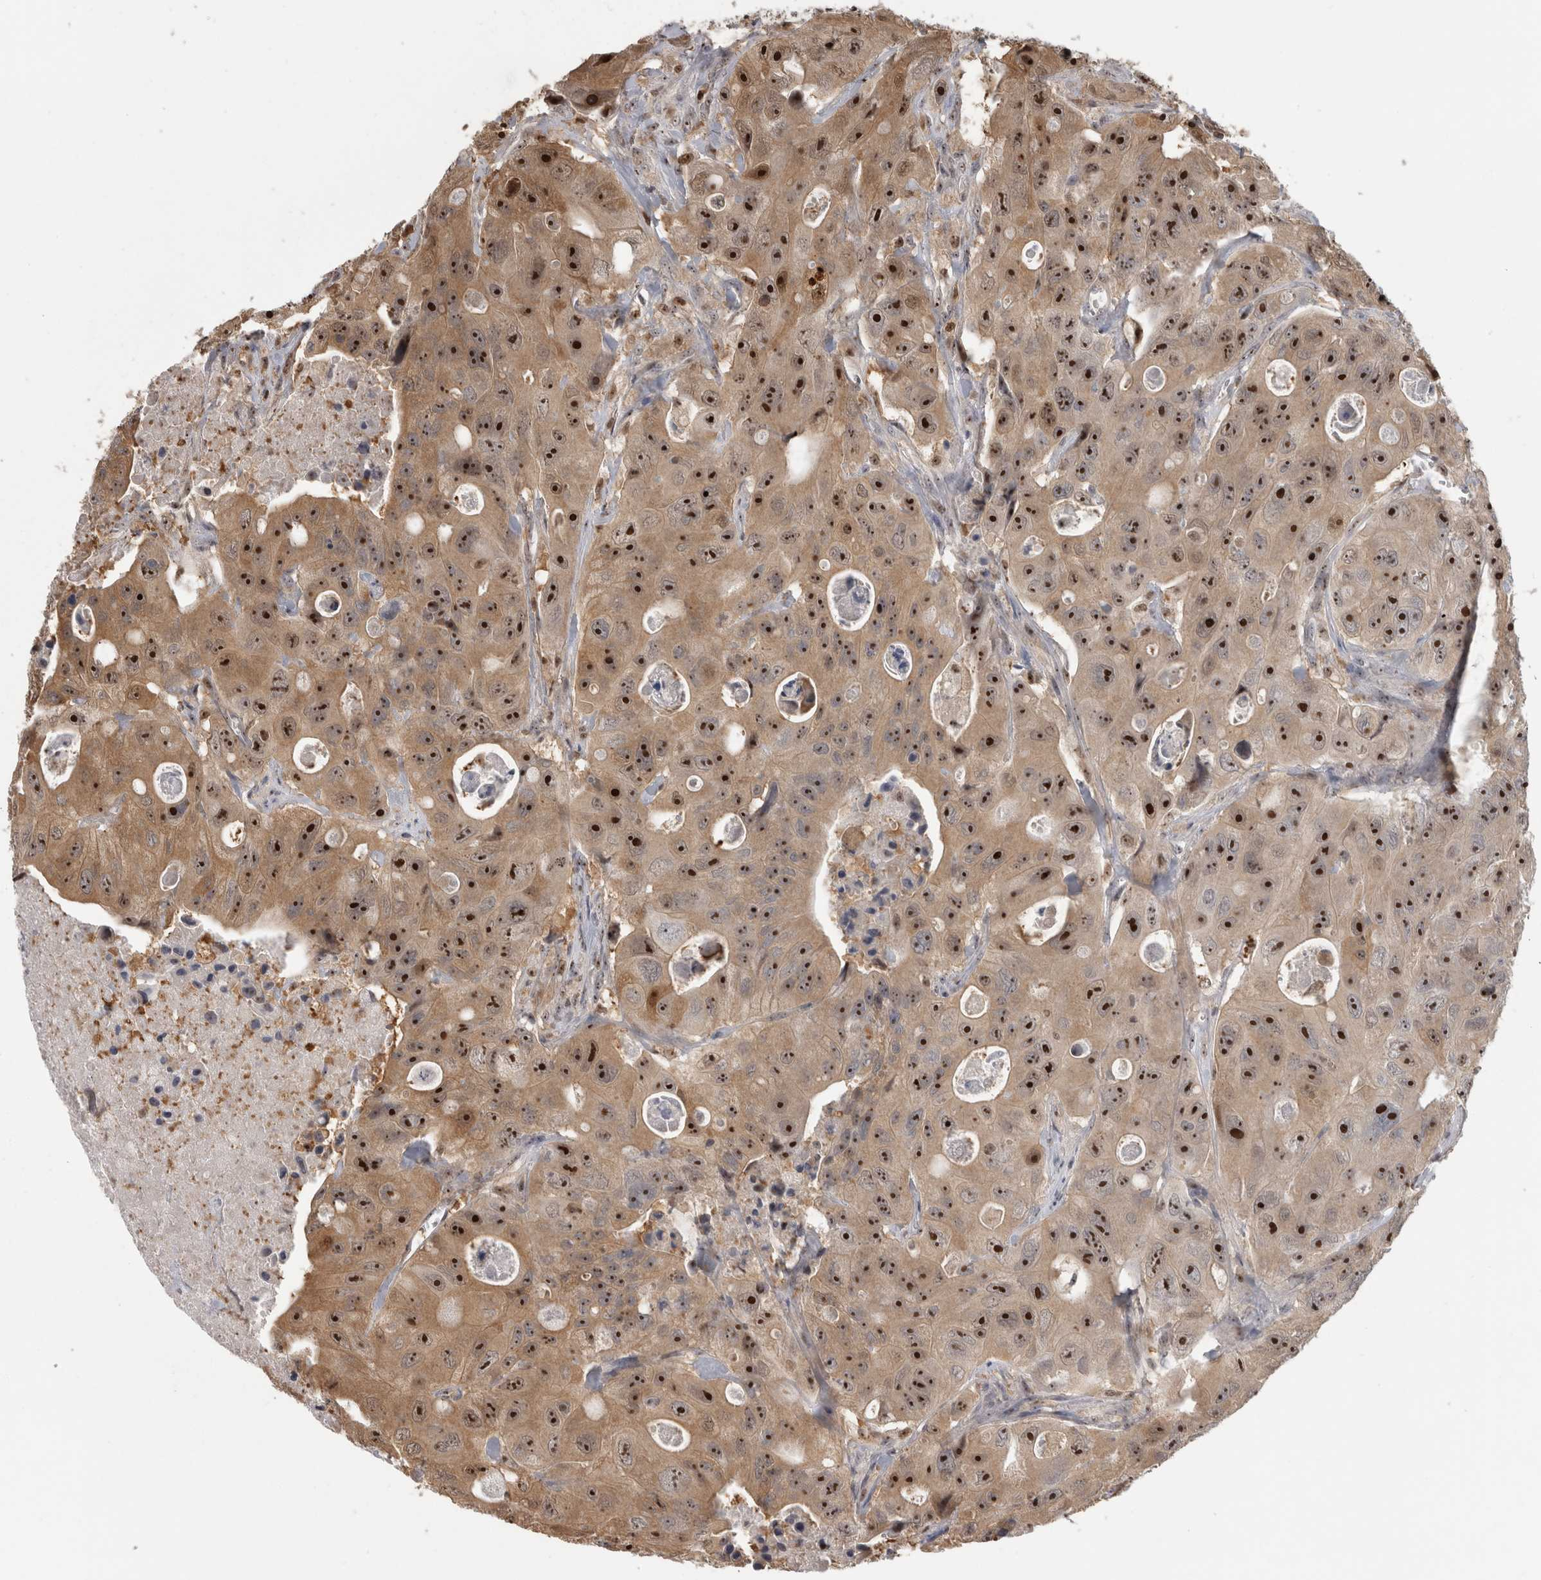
{"staining": {"intensity": "strong", "quantity": ">75%", "location": "cytoplasmic/membranous,nuclear"}, "tissue": "colorectal cancer", "cell_type": "Tumor cells", "image_type": "cancer", "snomed": [{"axis": "morphology", "description": "Adenocarcinoma, NOS"}, {"axis": "topography", "description": "Colon"}], "caption": "Immunohistochemistry (IHC) (DAB) staining of human colorectal cancer shows strong cytoplasmic/membranous and nuclear protein staining in about >75% of tumor cells.", "gene": "TDRD7", "patient": {"sex": "female", "age": 46}}